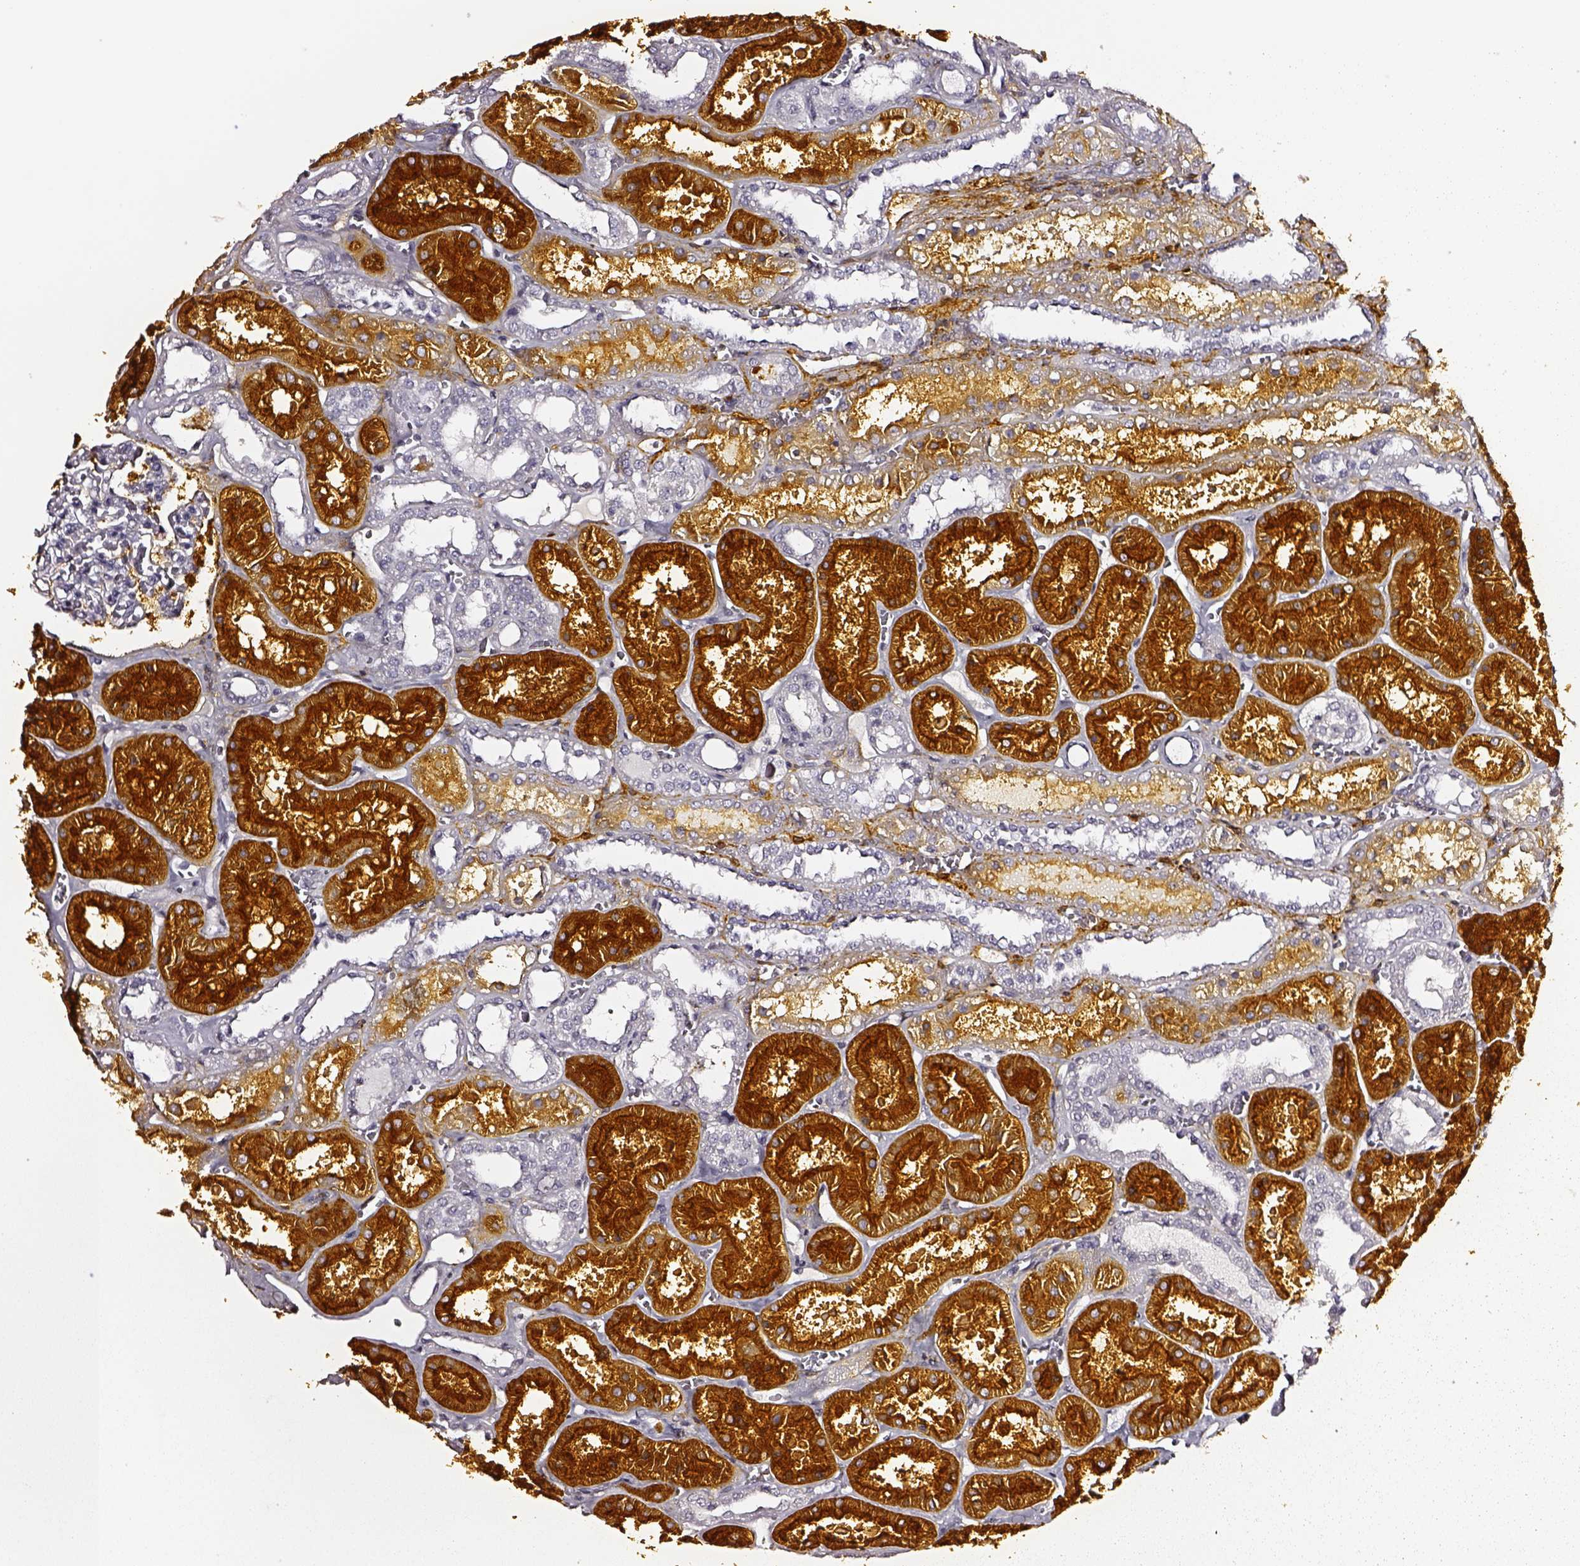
{"staining": {"intensity": "negative", "quantity": "none", "location": "none"}, "tissue": "kidney", "cell_type": "Cells in glomeruli", "image_type": "normal", "snomed": [{"axis": "morphology", "description": "Normal tissue, NOS"}, {"axis": "topography", "description": "Kidney"}], "caption": "Image shows no protein expression in cells in glomeruli of normal kidney.", "gene": "DPEP1", "patient": {"sex": "female", "age": 41}}